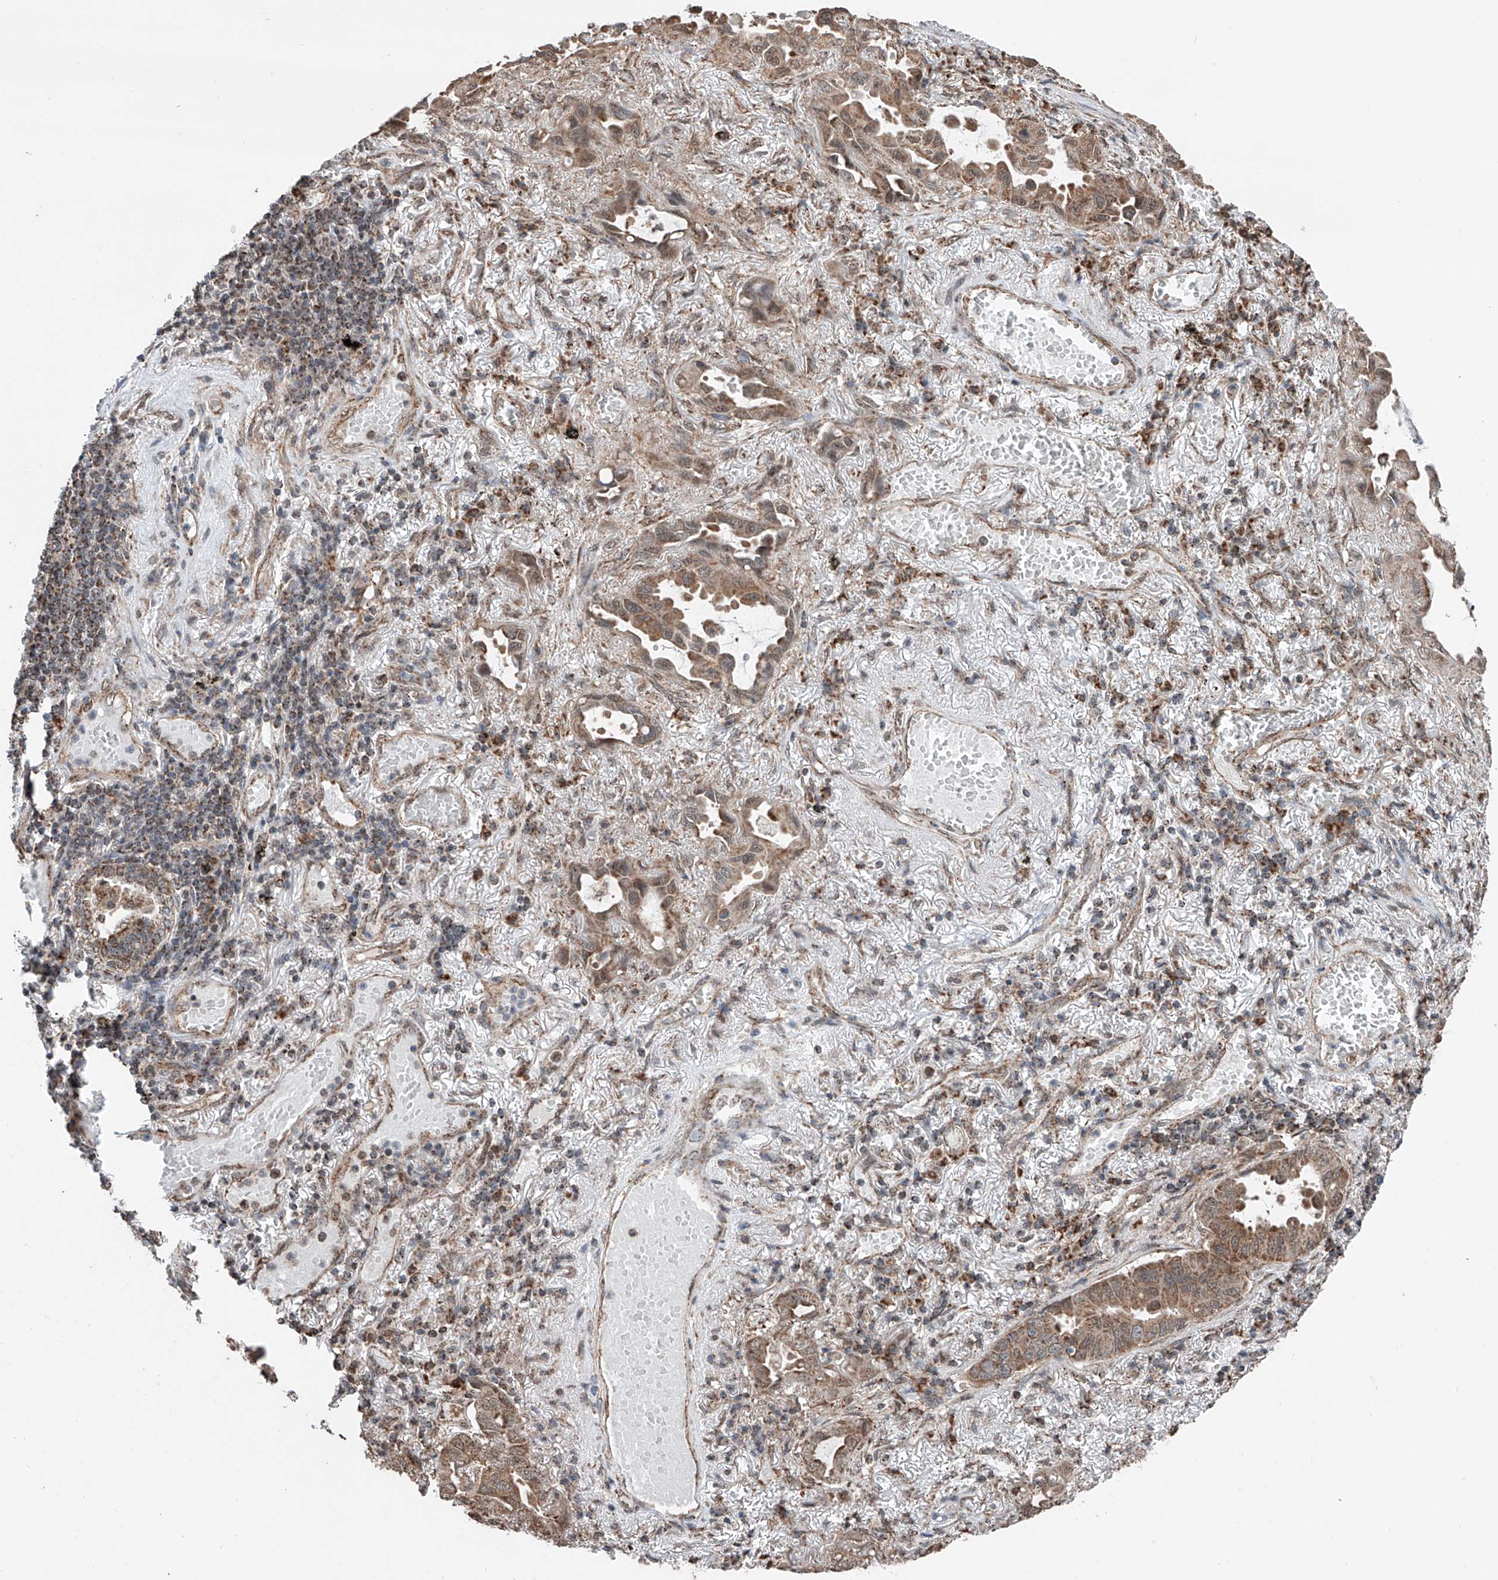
{"staining": {"intensity": "moderate", "quantity": ">75%", "location": "cytoplasmic/membranous"}, "tissue": "lung cancer", "cell_type": "Tumor cells", "image_type": "cancer", "snomed": [{"axis": "morphology", "description": "Adenocarcinoma, NOS"}, {"axis": "topography", "description": "Lung"}], "caption": "Brown immunohistochemical staining in lung adenocarcinoma exhibits moderate cytoplasmic/membranous expression in approximately >75% of tumor cells. Nuclei are stained in blue.", "gene": "ZNF445", "patient": {"sex": "male", "age": 64}}